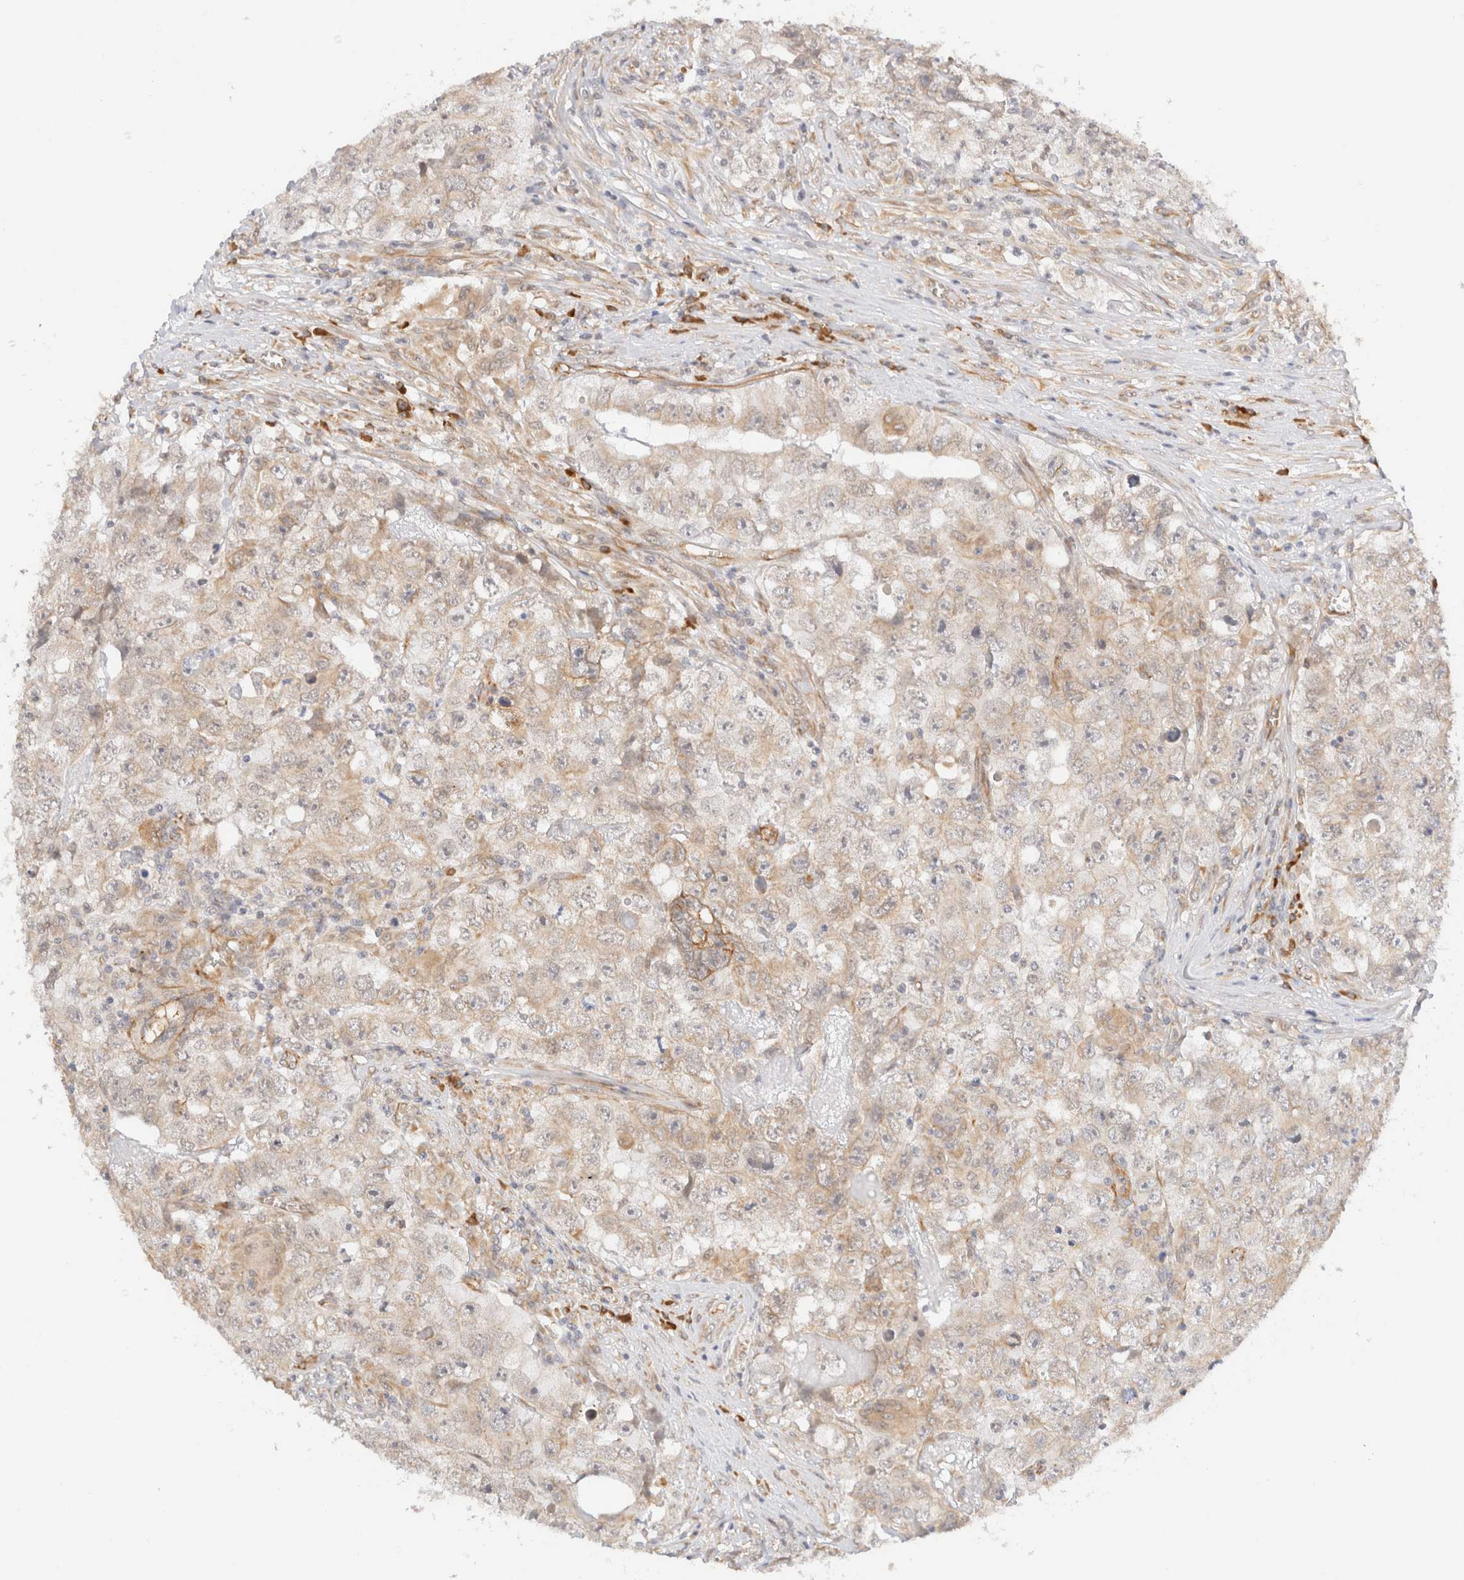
{"staining": {"intensity": "moderate", "quantity": "<25%", "location": "cytoplasmic/membranous"}, "tissue": "testis cancer", "cell_type": "Tumor cells", "image_type": "cancer", "snomed": [{"axis": "morphology", "description": "Seminoma, NOS"}, {"axis": "morphology", "description": "Carcinoma, Embryonal, NOS"}, {"axis": "topography", "description": "Testis"}], "caption": "Immunohistochemical staining of testis embryonal carcinoma reveals low levels of moderate cytoplasmic/membranous positivity in about <25% of tumor cells.", "gene": "SYVN1", "patient": {"sex": "male", "age": 43}}